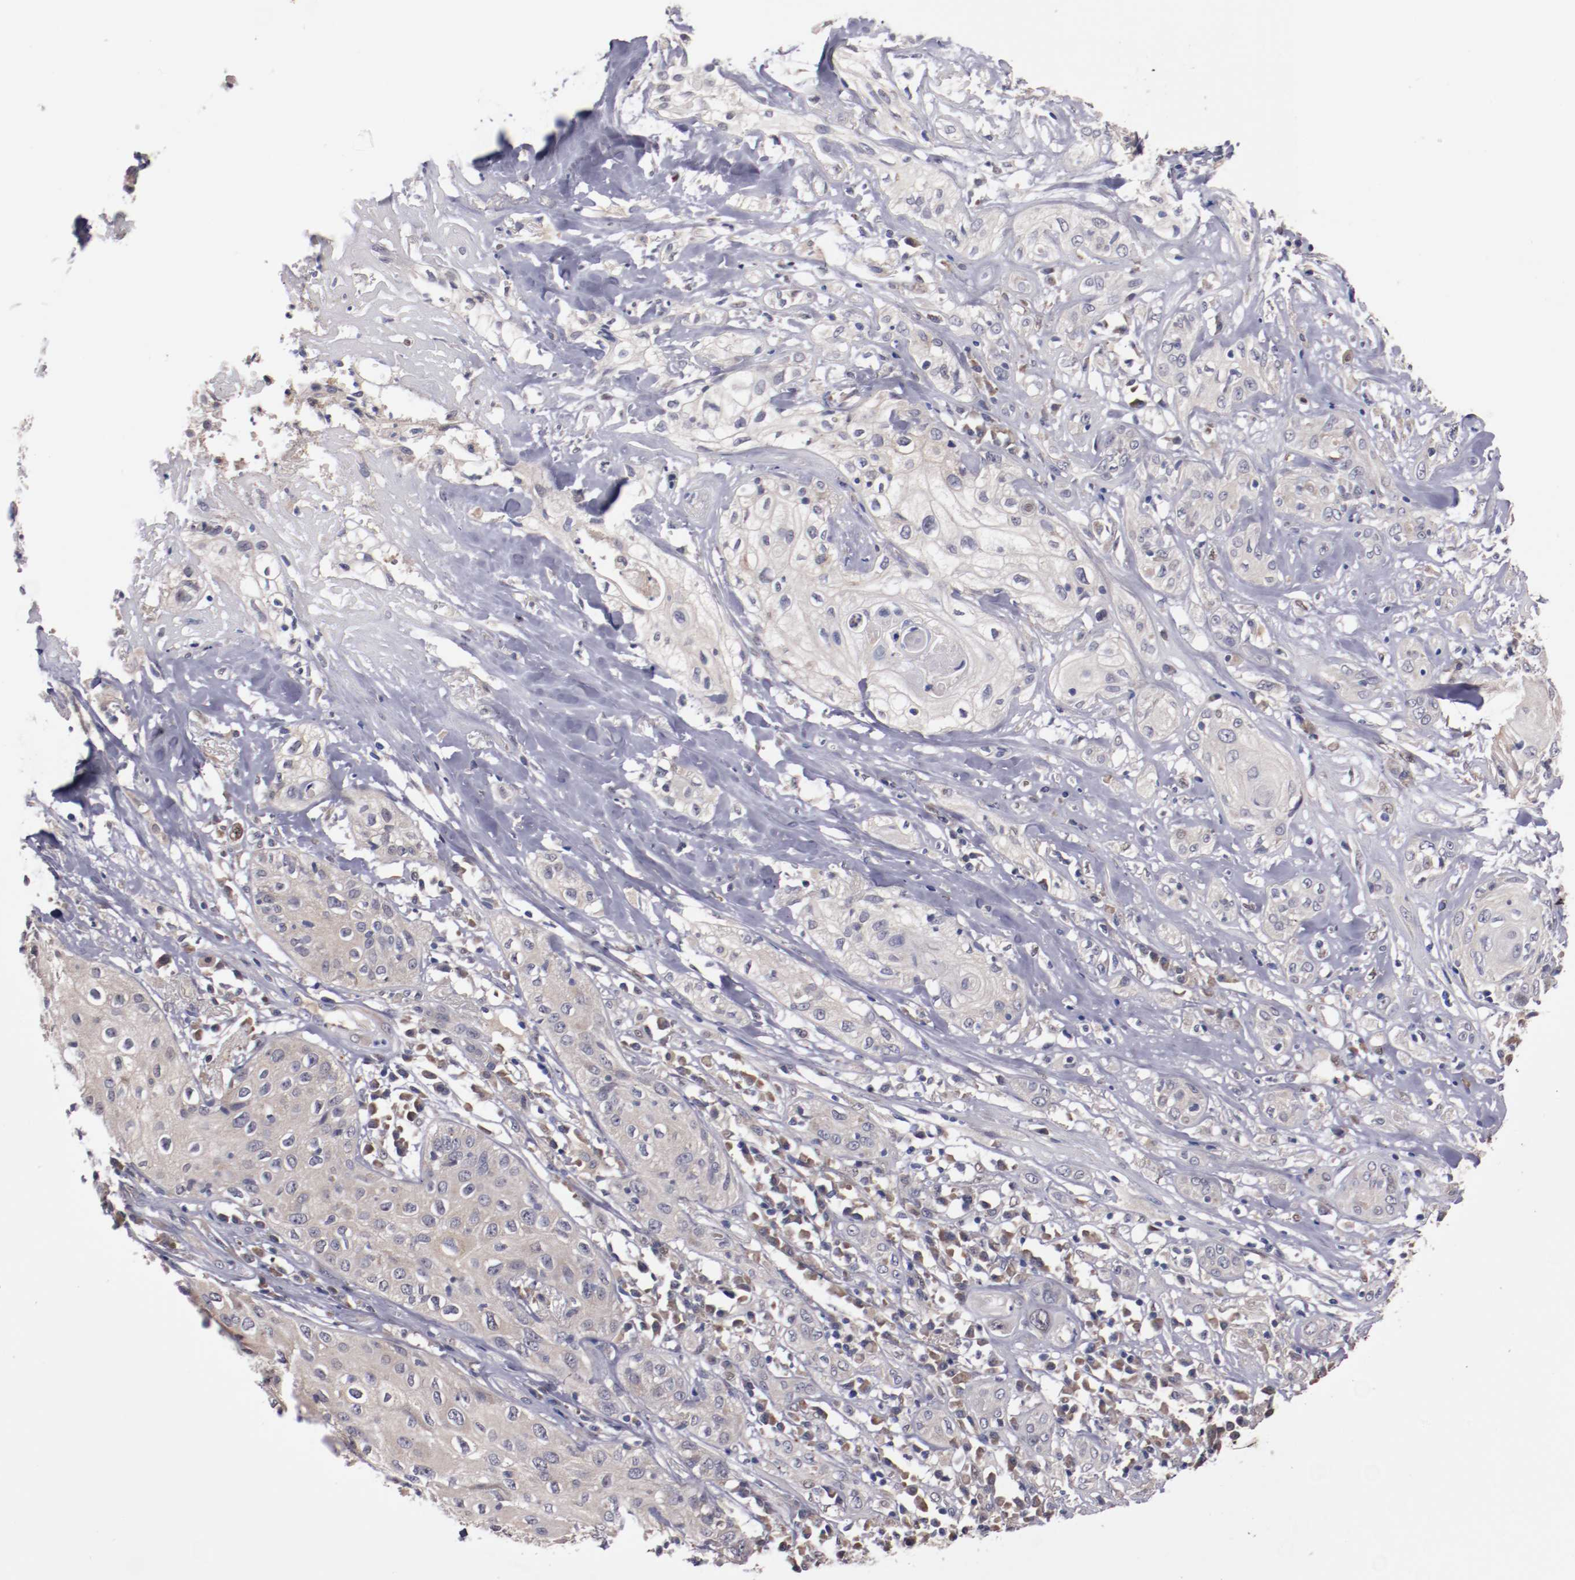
{"staining": {"intensity": "weak", "quantity": ">75%", "location": "cytoplasmic/membranous"}, "tissue": "skin cancer", "cell_type": "Tumor cells", "image_type": "cancer", "snomed": [{"axis": "morphology", "description": "Squamous cell carcinoma, NOS"}, {"axis": "topography", "description": "Skin"}], "caption": "Immunohistochemistry of human skin cancer shows low levels of weak cytoplasmic/membranous staining in approximately >75% of tumor cells.", "gene": "FAM81A", "patient": {"sex": "male", "age": 65}}